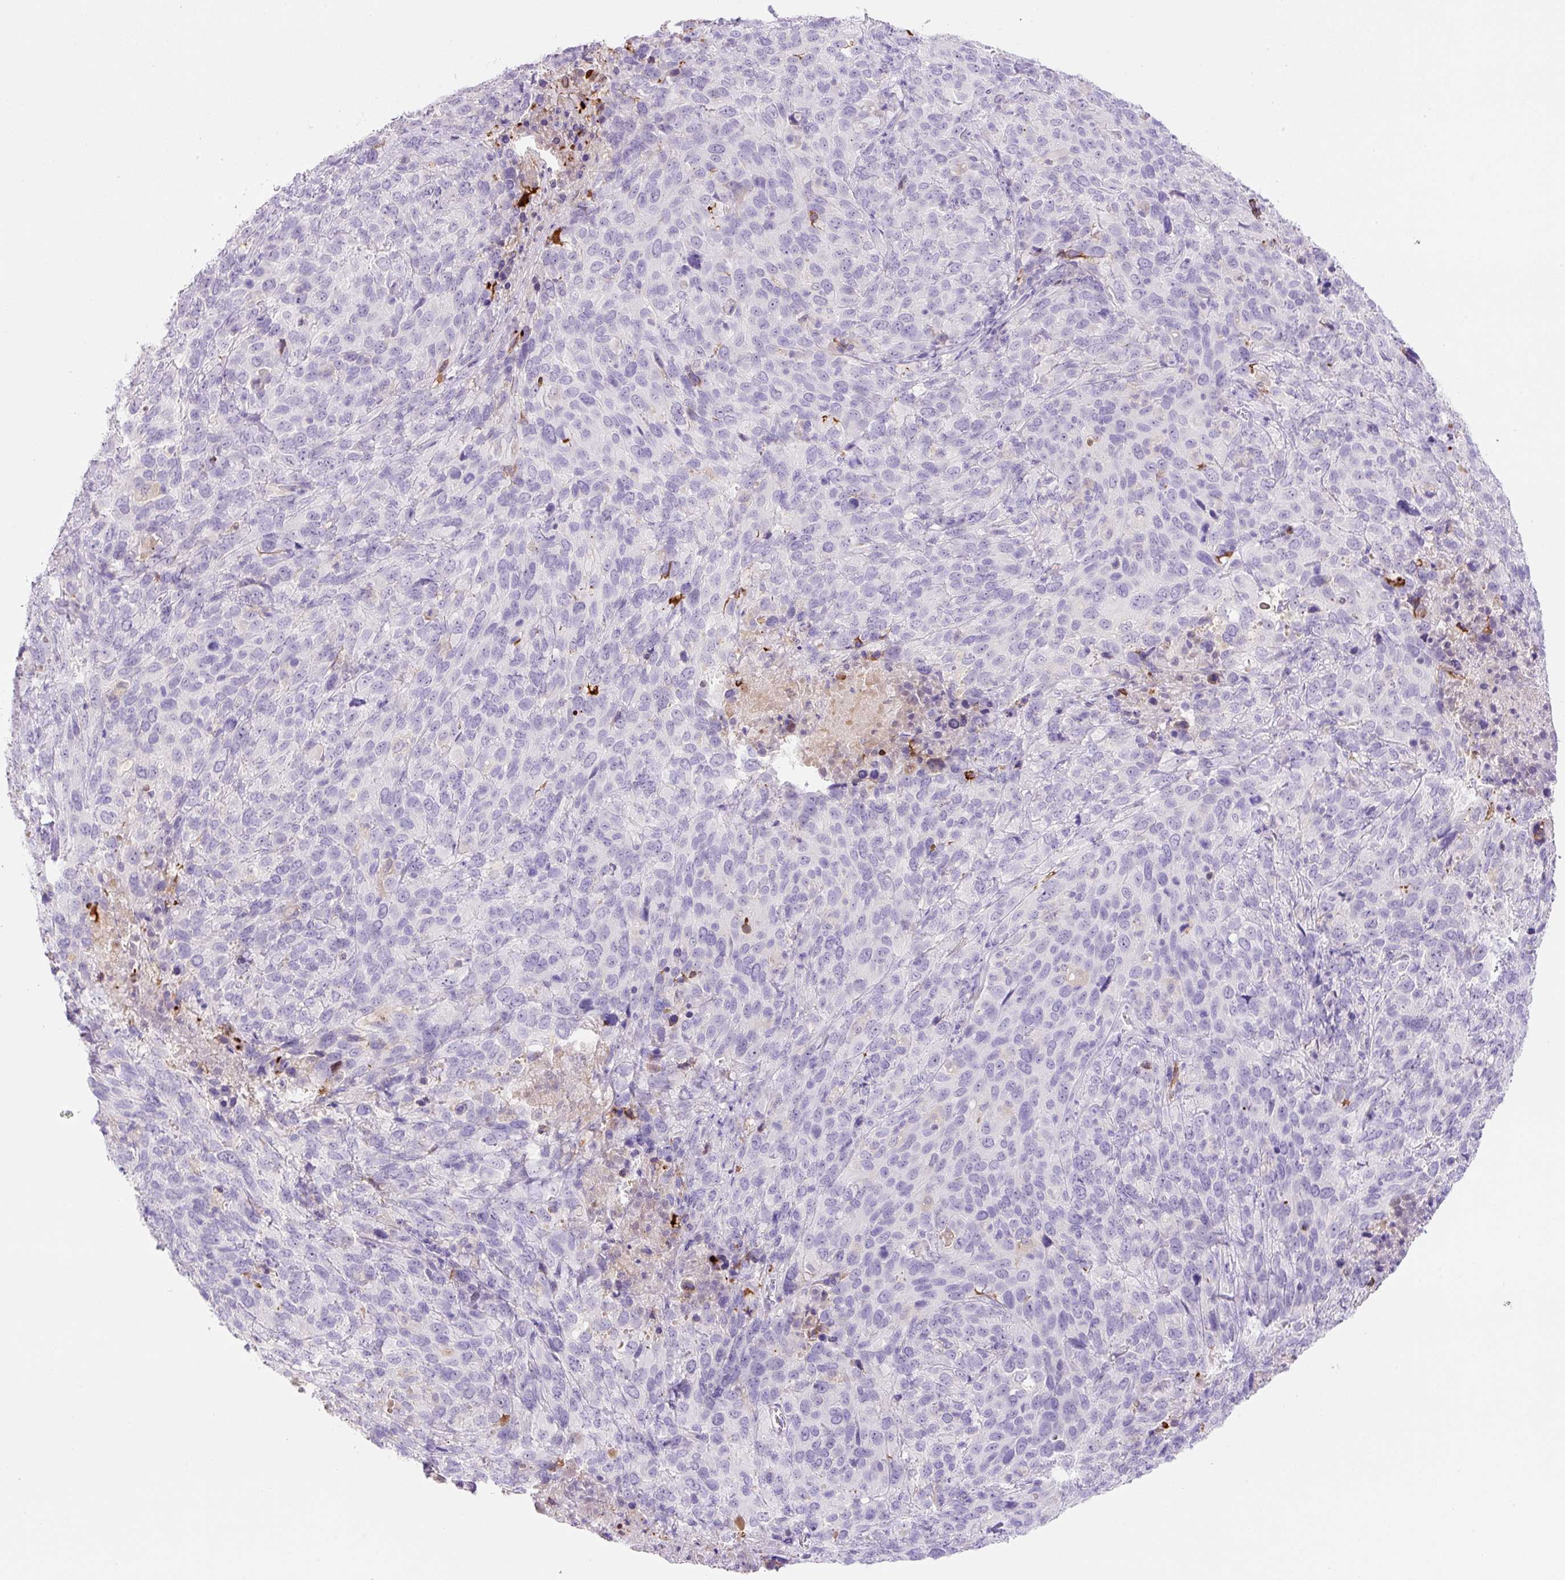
{"staining": {"intensity": "negative", "quantity": "none", "location": "none"}, "tissue": "cervical cancer", "cell_type": "Tumor cells", "image_type": "cancer", "snomed": [{"axis": "morphology", "description": "Squamous cell carcinoma, NOS"}, {"axis": "topography", "description": "Cervix"}], "caption": "Immunohistochemistry (IHC) image of squamous cell carcinoma (cervical) stained for a protein (brown), which displays no staining in tumor cells. Brightfield microscopy of immunohistochemistry (IHC) stained with DAB (3,3'-diaminobenzidine) (brown) and hematoxylin (blue), captured at high magnification.", "gene": "NDST3", "patient": {"sex": "female", "age": 51}}